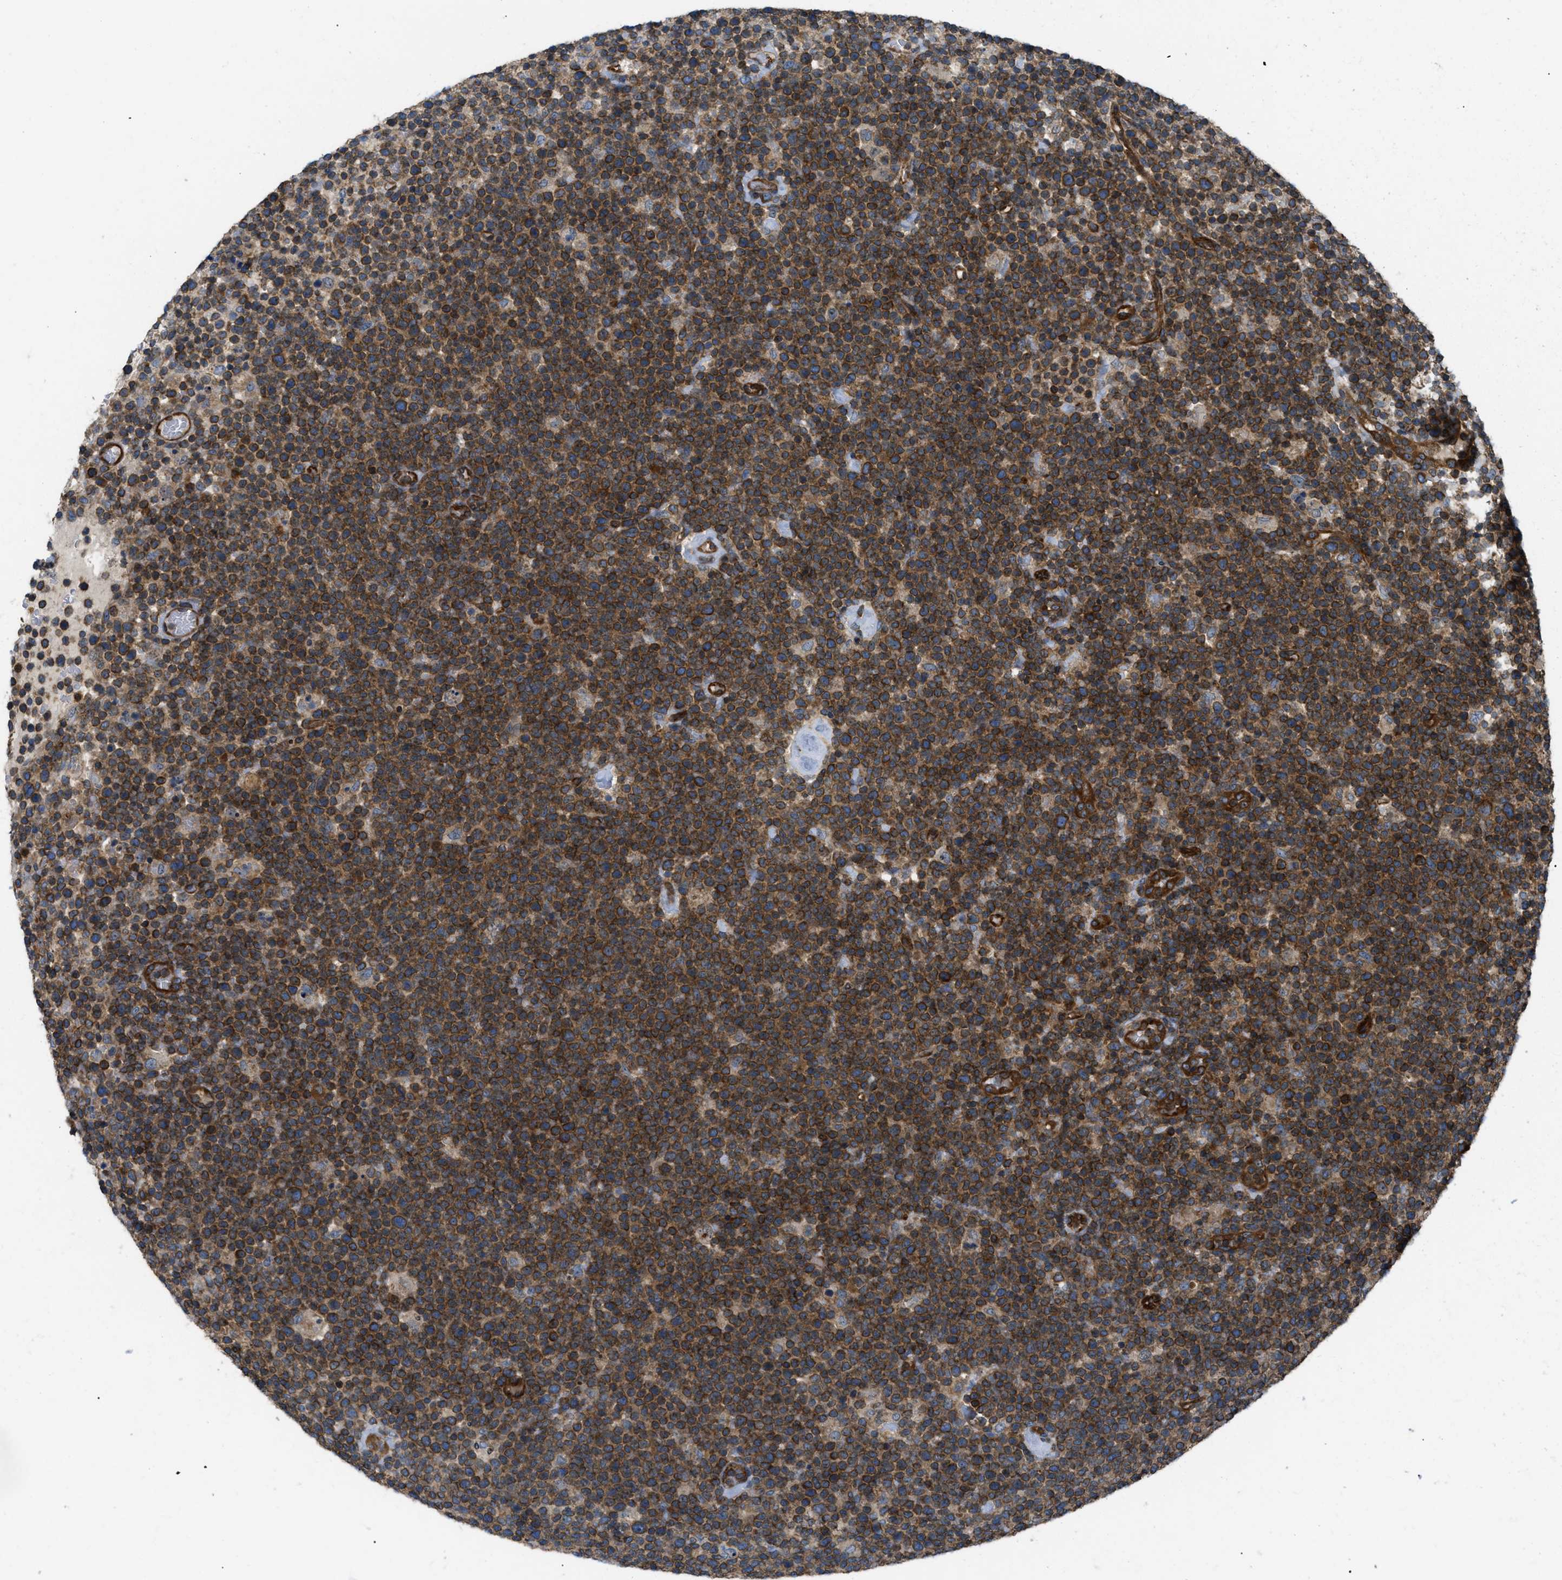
{"staining": {"intensity": "moderate", "quantity": ">75%", "location": "cytoplasmic/membranous"}, "tissue": "lymphoma", "cell_type": "Tumor cells", "image_type": "cancer", "snomed": [{"axis": "morphology", "description": "Malignant lymphoma, non-Hodgkin's type, High grade"}, {"axis": "topography", "description": "Lymph node"}], "caption": "A brown stain highlights moderate cytoplasmic/membranous expression of a protein in lymphoma tumor cells.", "gene": "ATP2A3", "patient": {"sex": "male", "age": 61}}